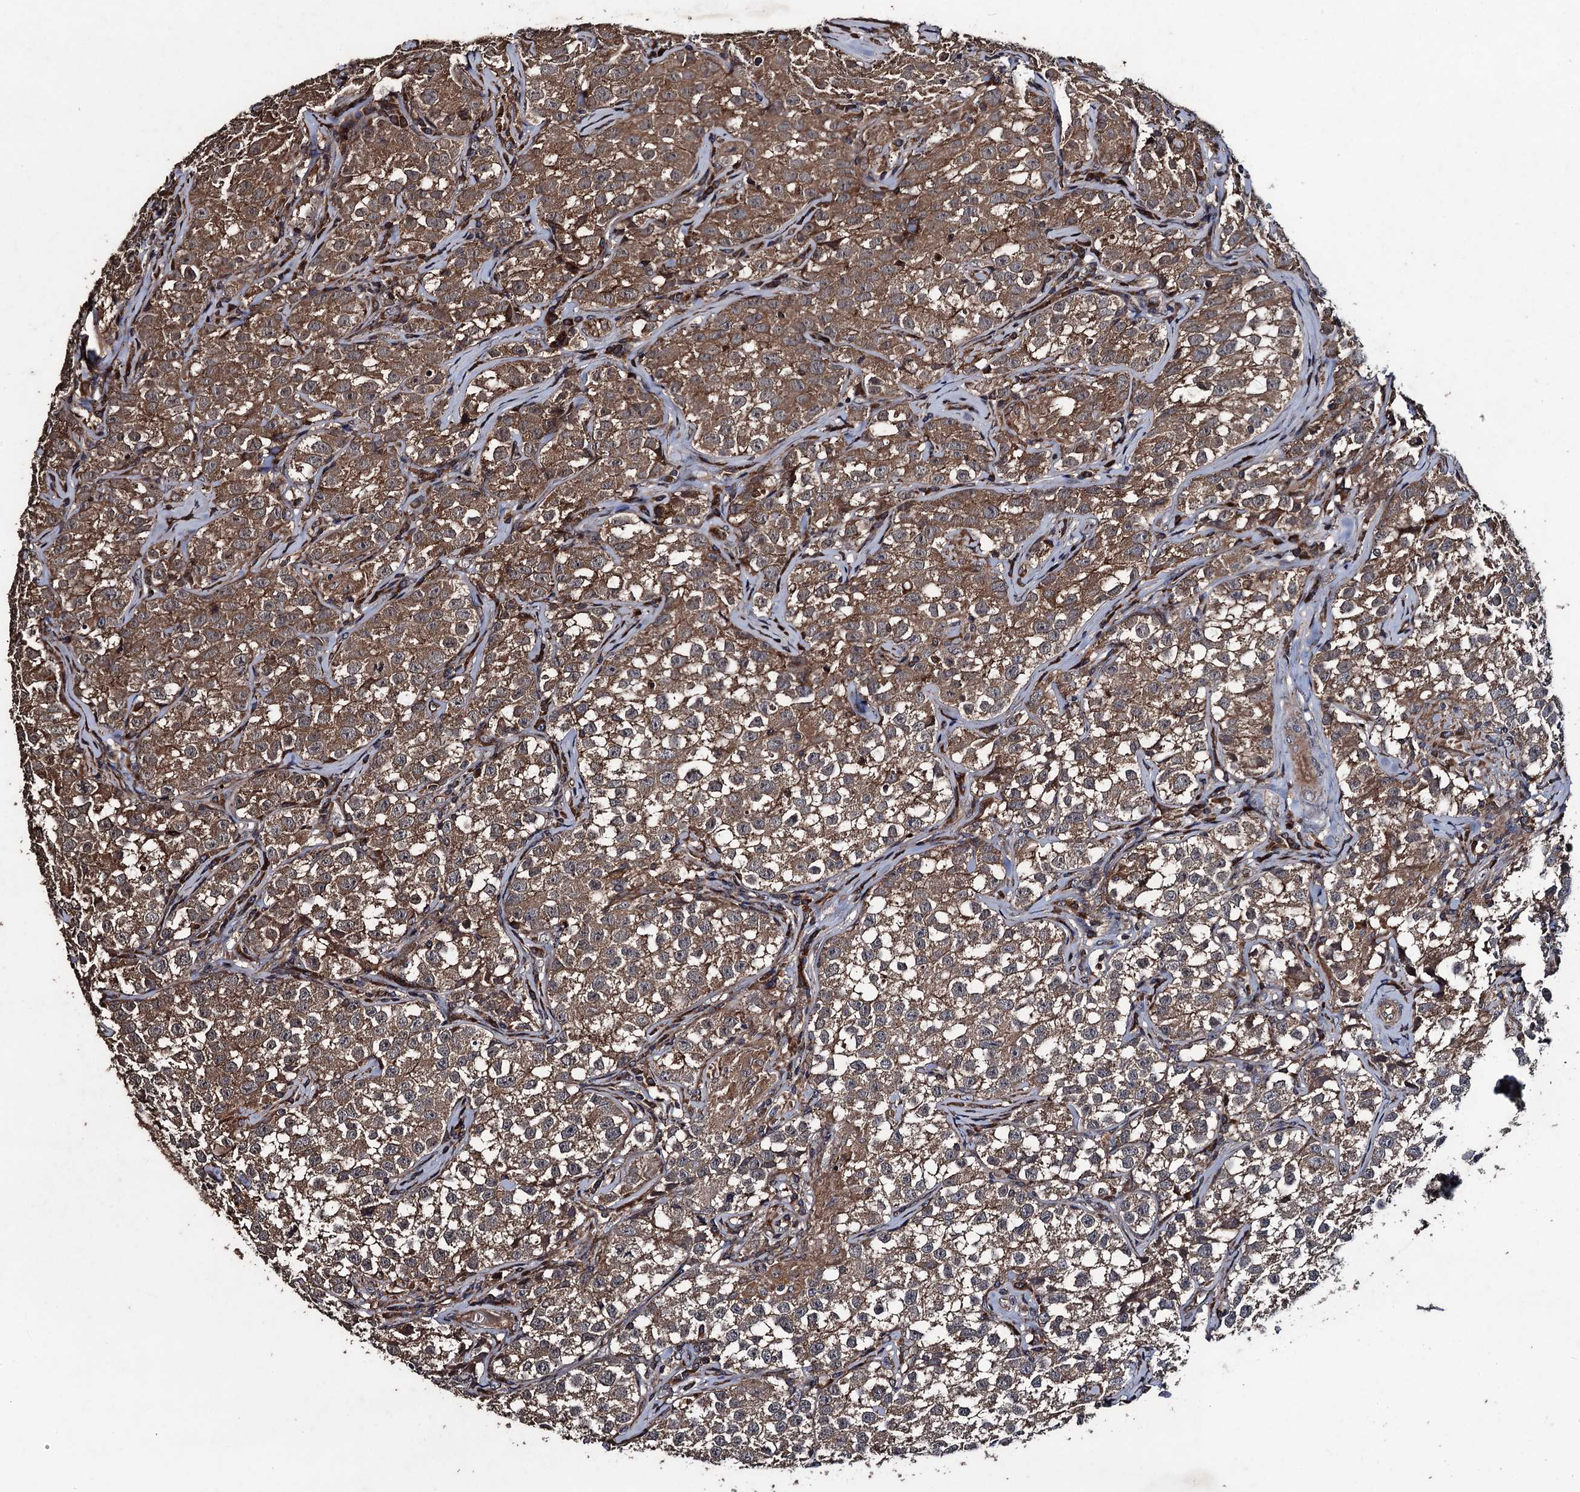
{"staining": {"intensity": "moderate", "quantity": ">75%", "location": "cytoplasmic/membranous"}, "tissue": "testis cancer", "cell_type": "Tumor cells", "image_type": "cancer", "snomed": [{"axis": "morphology", "description": "Seminoma, NOS"}, {"axis": "morphology", "description": "Carcinoma, Embryonal, NOS"}, {"axis": "topography", "description": "Testis"}], "caption": "Testis seminoma stained with immunohistochemistry reveals moderate cytoplasmic/membranous expression in about >75% of tumor cells.", "gene": "TXNDC11", "patient": {"sex": "male", "age": 43}}